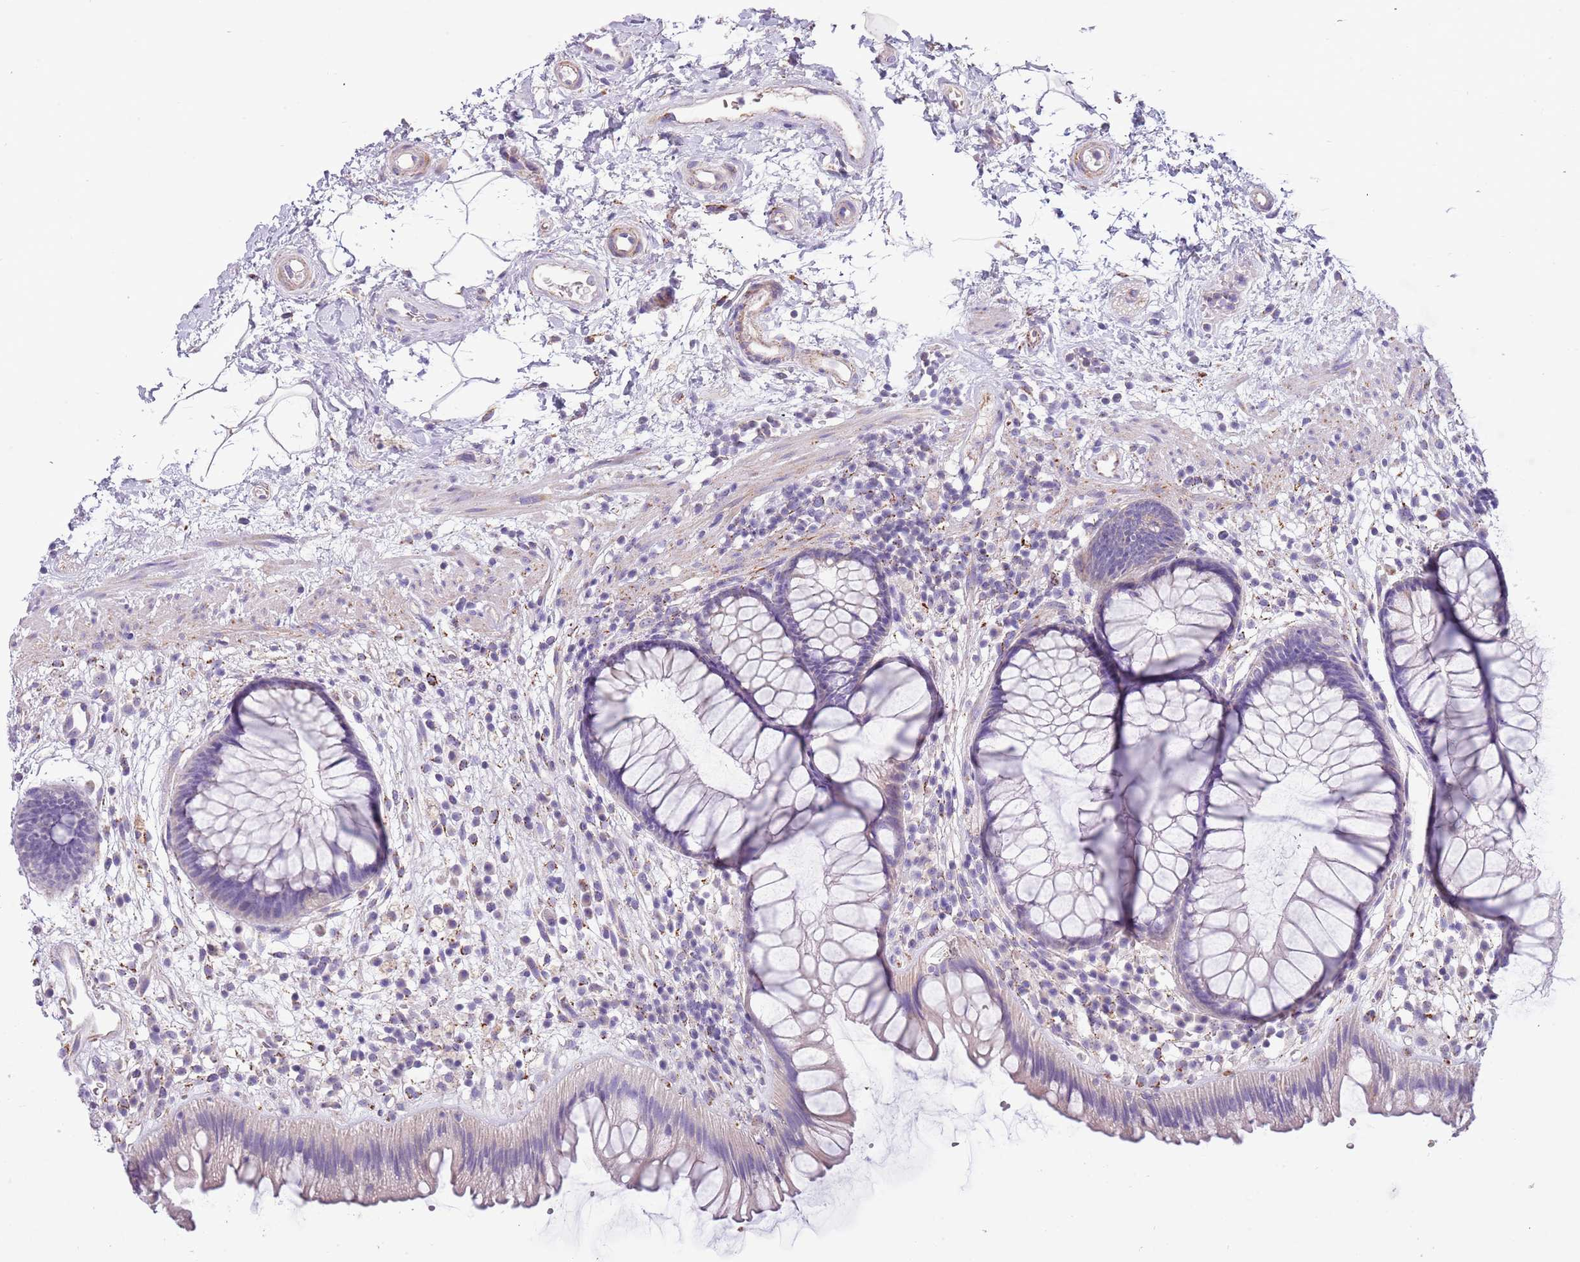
{"staining": {"intensity": "negative", "quantity": "none", "location": "none"}, "tissue": "rectum", "cell_type": "Glandular cells", "image_type": "normal", "snomed": [{"axis": "morphology", "description": "Normal tissue, NOS"}, {"axis": "topography", "description": "Rectum"}], "caption": "This is an immunohistochemistry (IHC) image of benign human rectum. There is no staining in glandular cells.", "gene": "RNF222", "patient": {"sex": "male", "age": 51}}